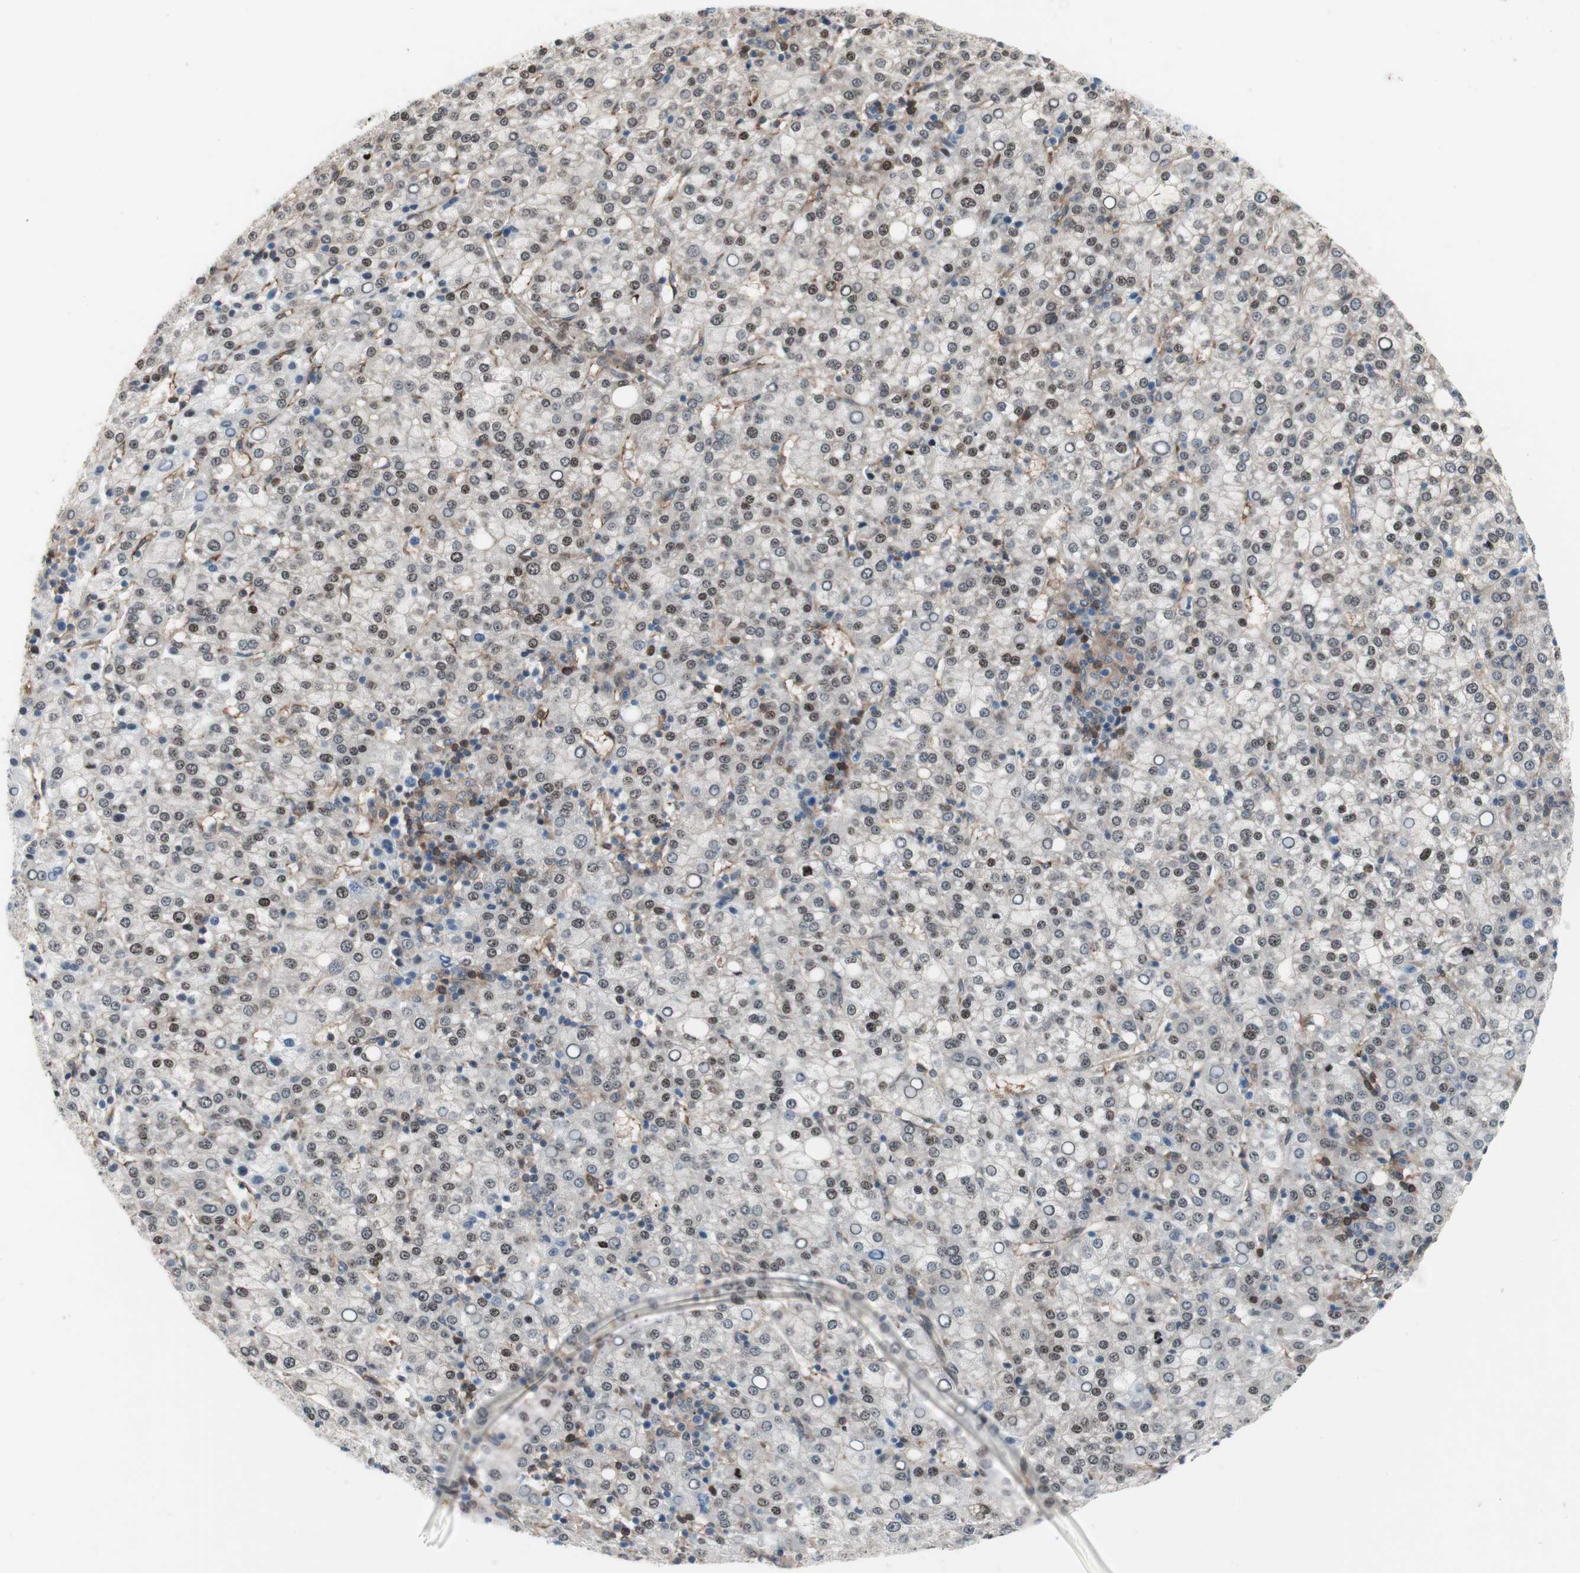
{"staining": {"intensity": "negative", "quantity": "none", "location": "none"}, "tissue": "liver cancer", "cell_type": "Tumor cells", "image_type": "cancer", "snomed": [{"axis": "morphology", "description": "Carcinoma, Hepatocellular, NOS"}, {"axis": "topography", "description": "Liver"}], "caption": "A histopathology image of hepatocellular carcinoma (liver) stained for a protein shows no brown staining in tumor cells.", "gene": "ZNF512B", "patient": {"sex": "female", "age": 58}}